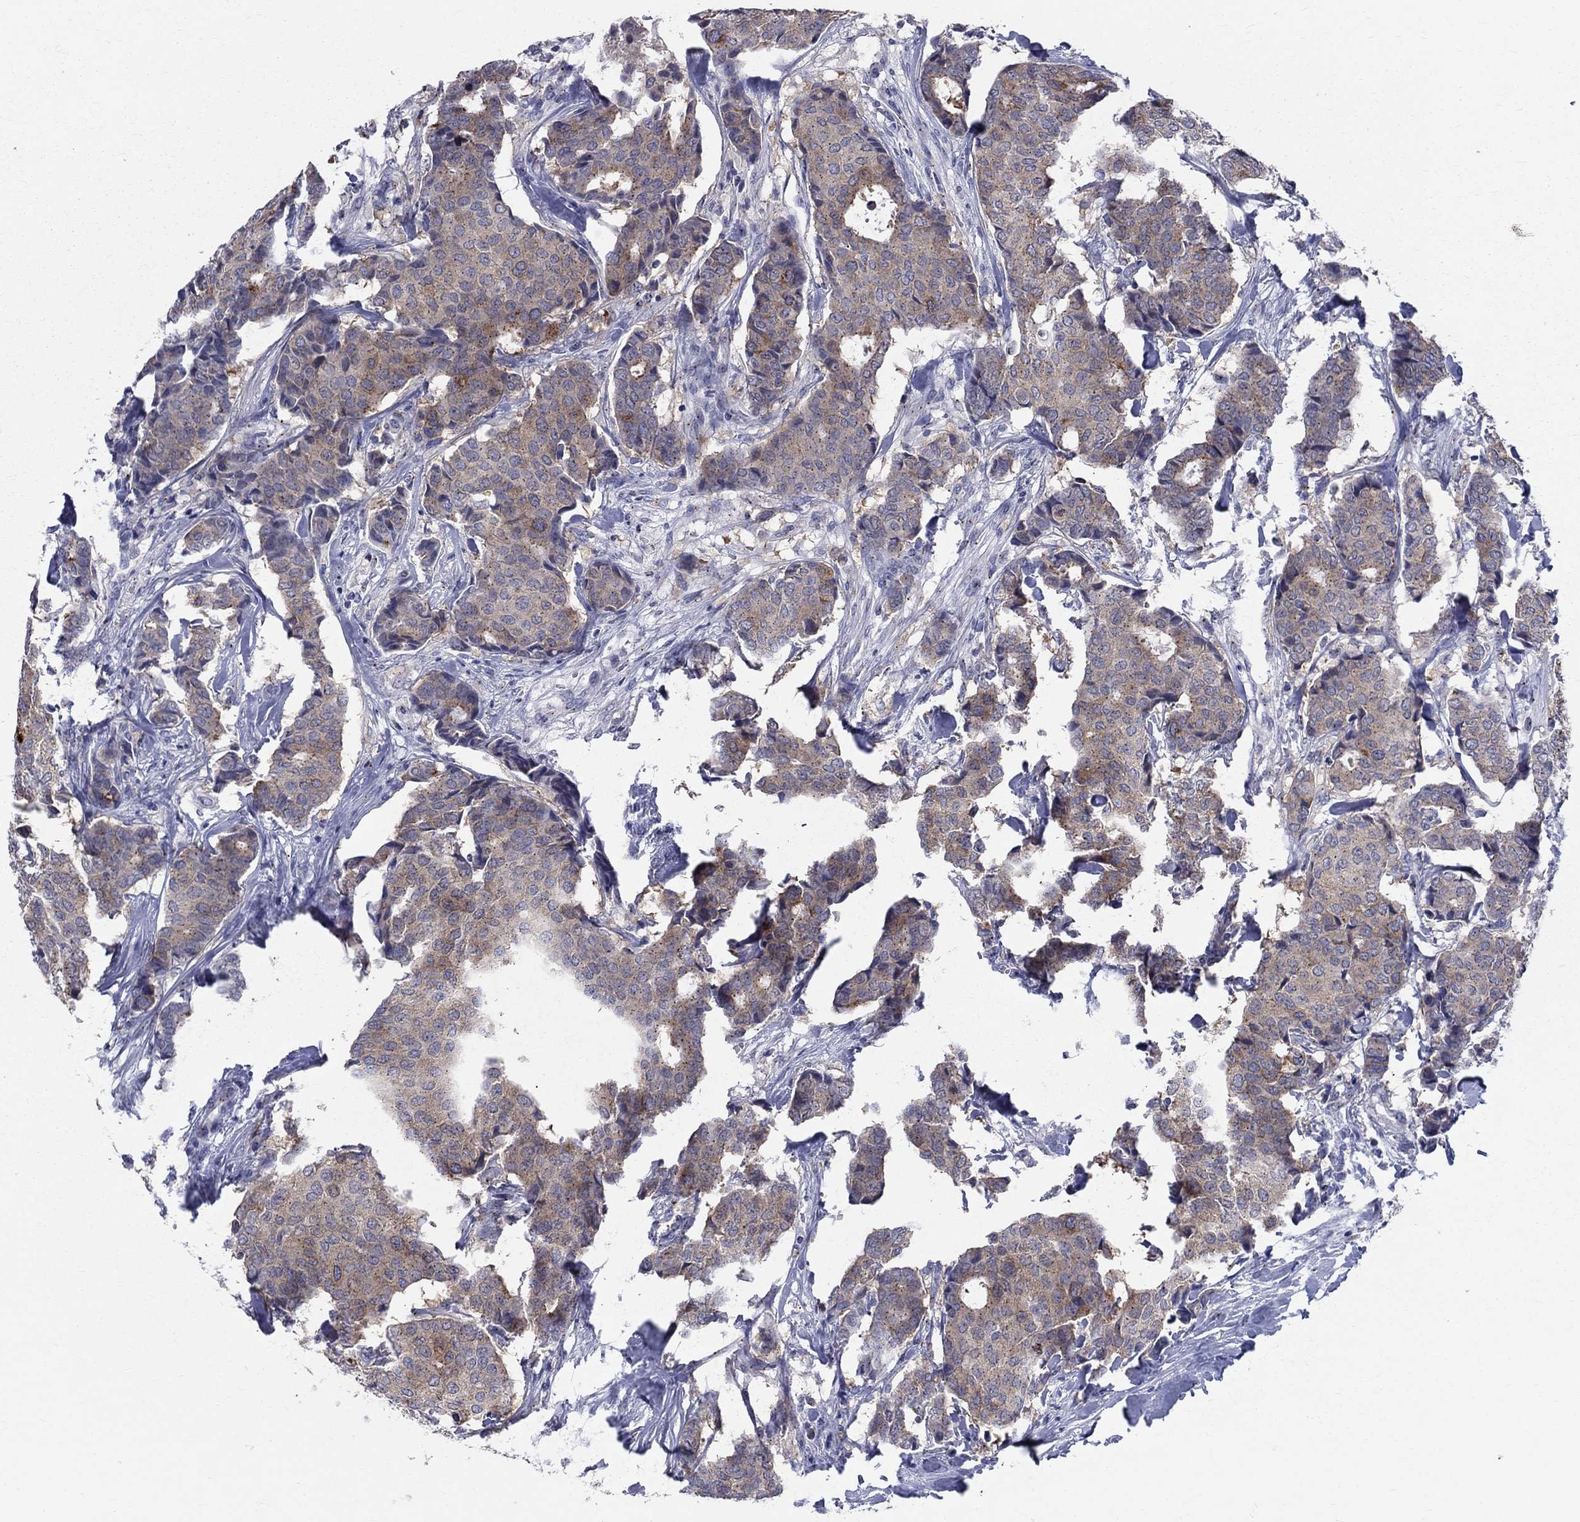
{"staining": {"intensity": "weak", "quantity": ">75%", "location": "cytoplasmic/membranous"}, "tissue": "breast cancer", "cell_type": "Tumor cells", "image_type": "cancer", "snomed": [{"axis": "morphology", "description": "Duct carcinoma"}, {"axis": "topography", "description": "Breast"}], "caption": "An image of human invasive ductal carcinoma (breast) stained for a protein demonstrates weak cytoplasmic/membranous brown staining in tumor cells. (DAB IHC with brightfield microscopy, high magnification).", "gene": "CEP43", "patient": {"sex": "female", "age": 75}}